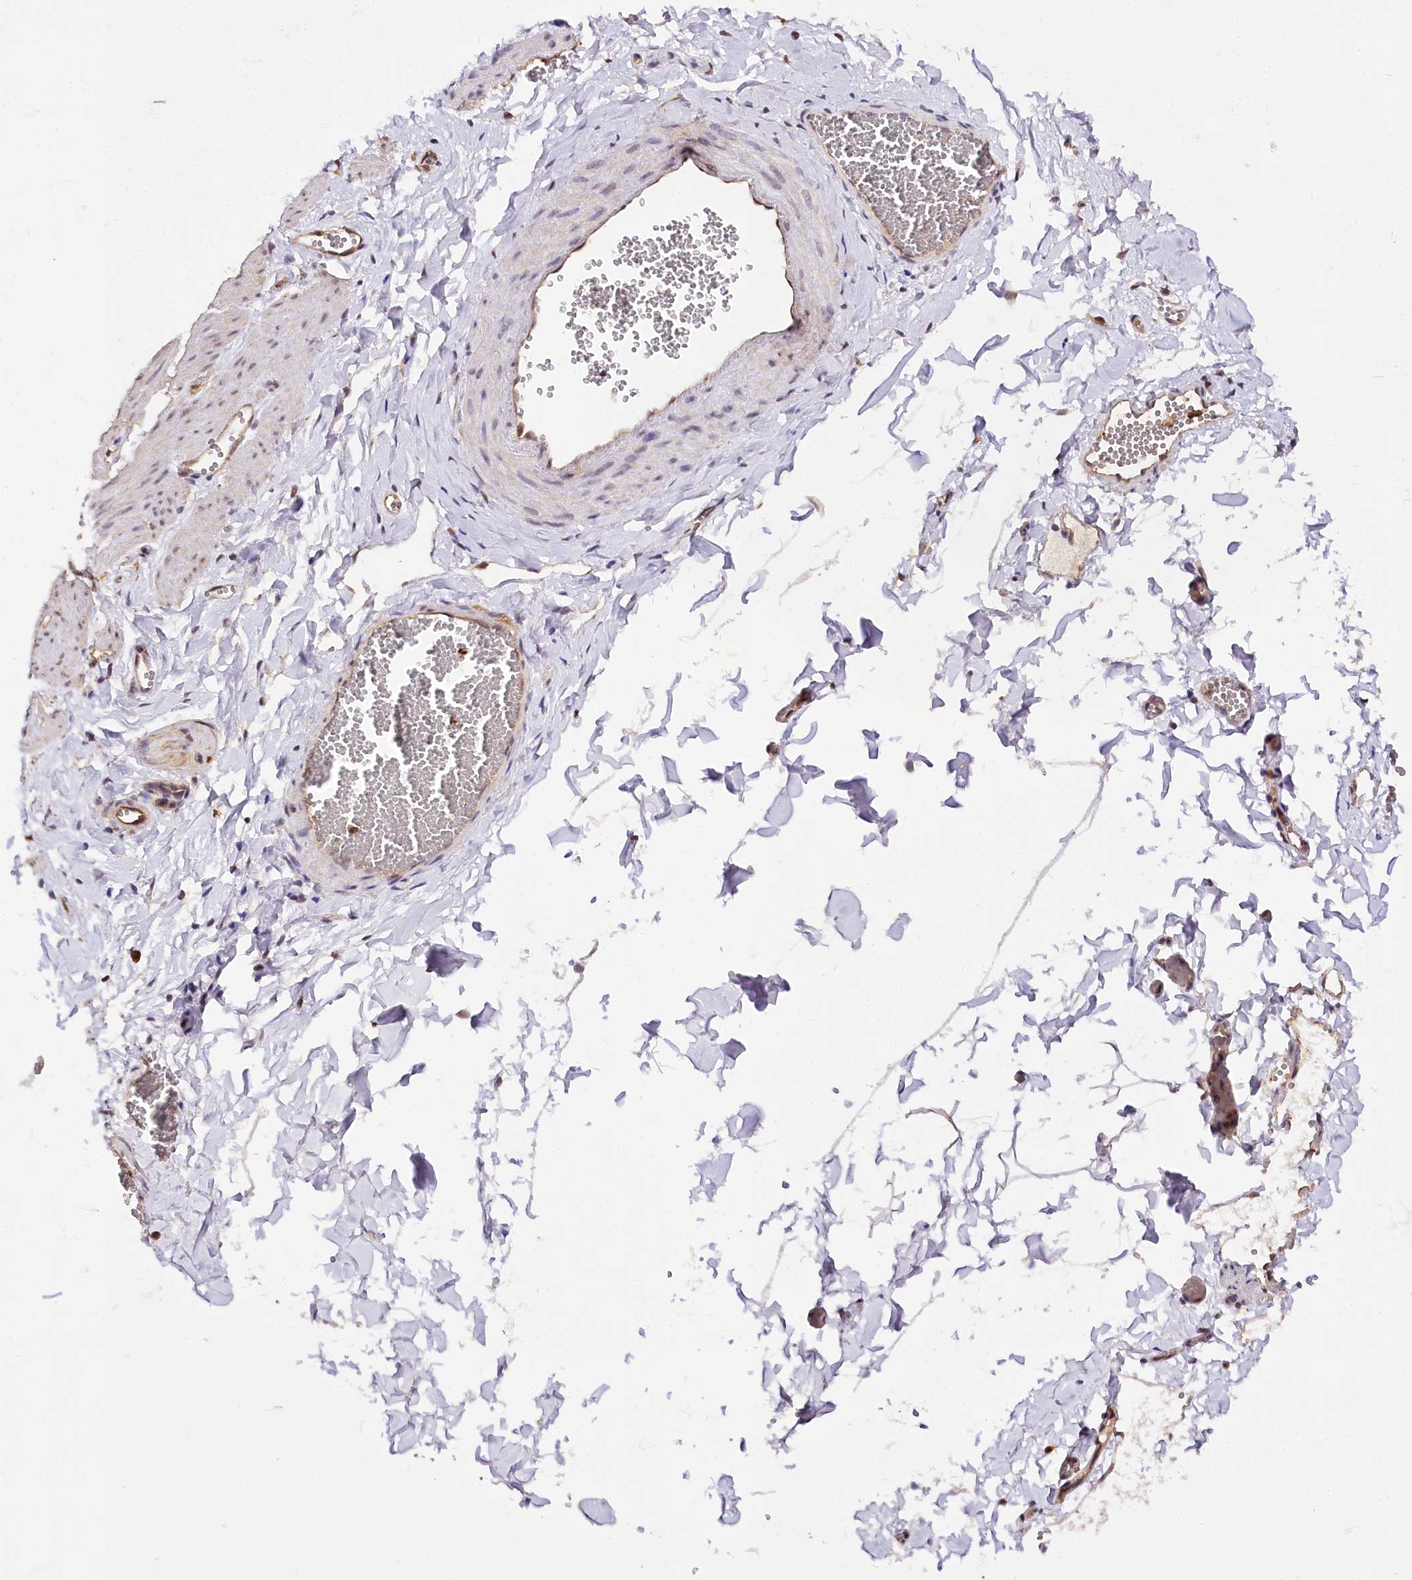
{"staining": {"intensity": "moderate", "quantity": ">75%", "location": "nuclear"}, "tissue": "adipose tissue", "cell_type": "Adipocytes", "image_type": "normal", "snomed": [{"axis": "morphology", "description": "Normal tissue, NOS"}, {"axis": "topography", "description": "Gallbladder"}, {"axis": "topography", "description": "Peripheral nerve tissue"}], "caption": "Moderate nuclear positivity is seen in about >75% of adipocytes in unremarkable adipose tissue.", "gene": "GNL3L", "patient": {"sex": "male", "age": 38}}